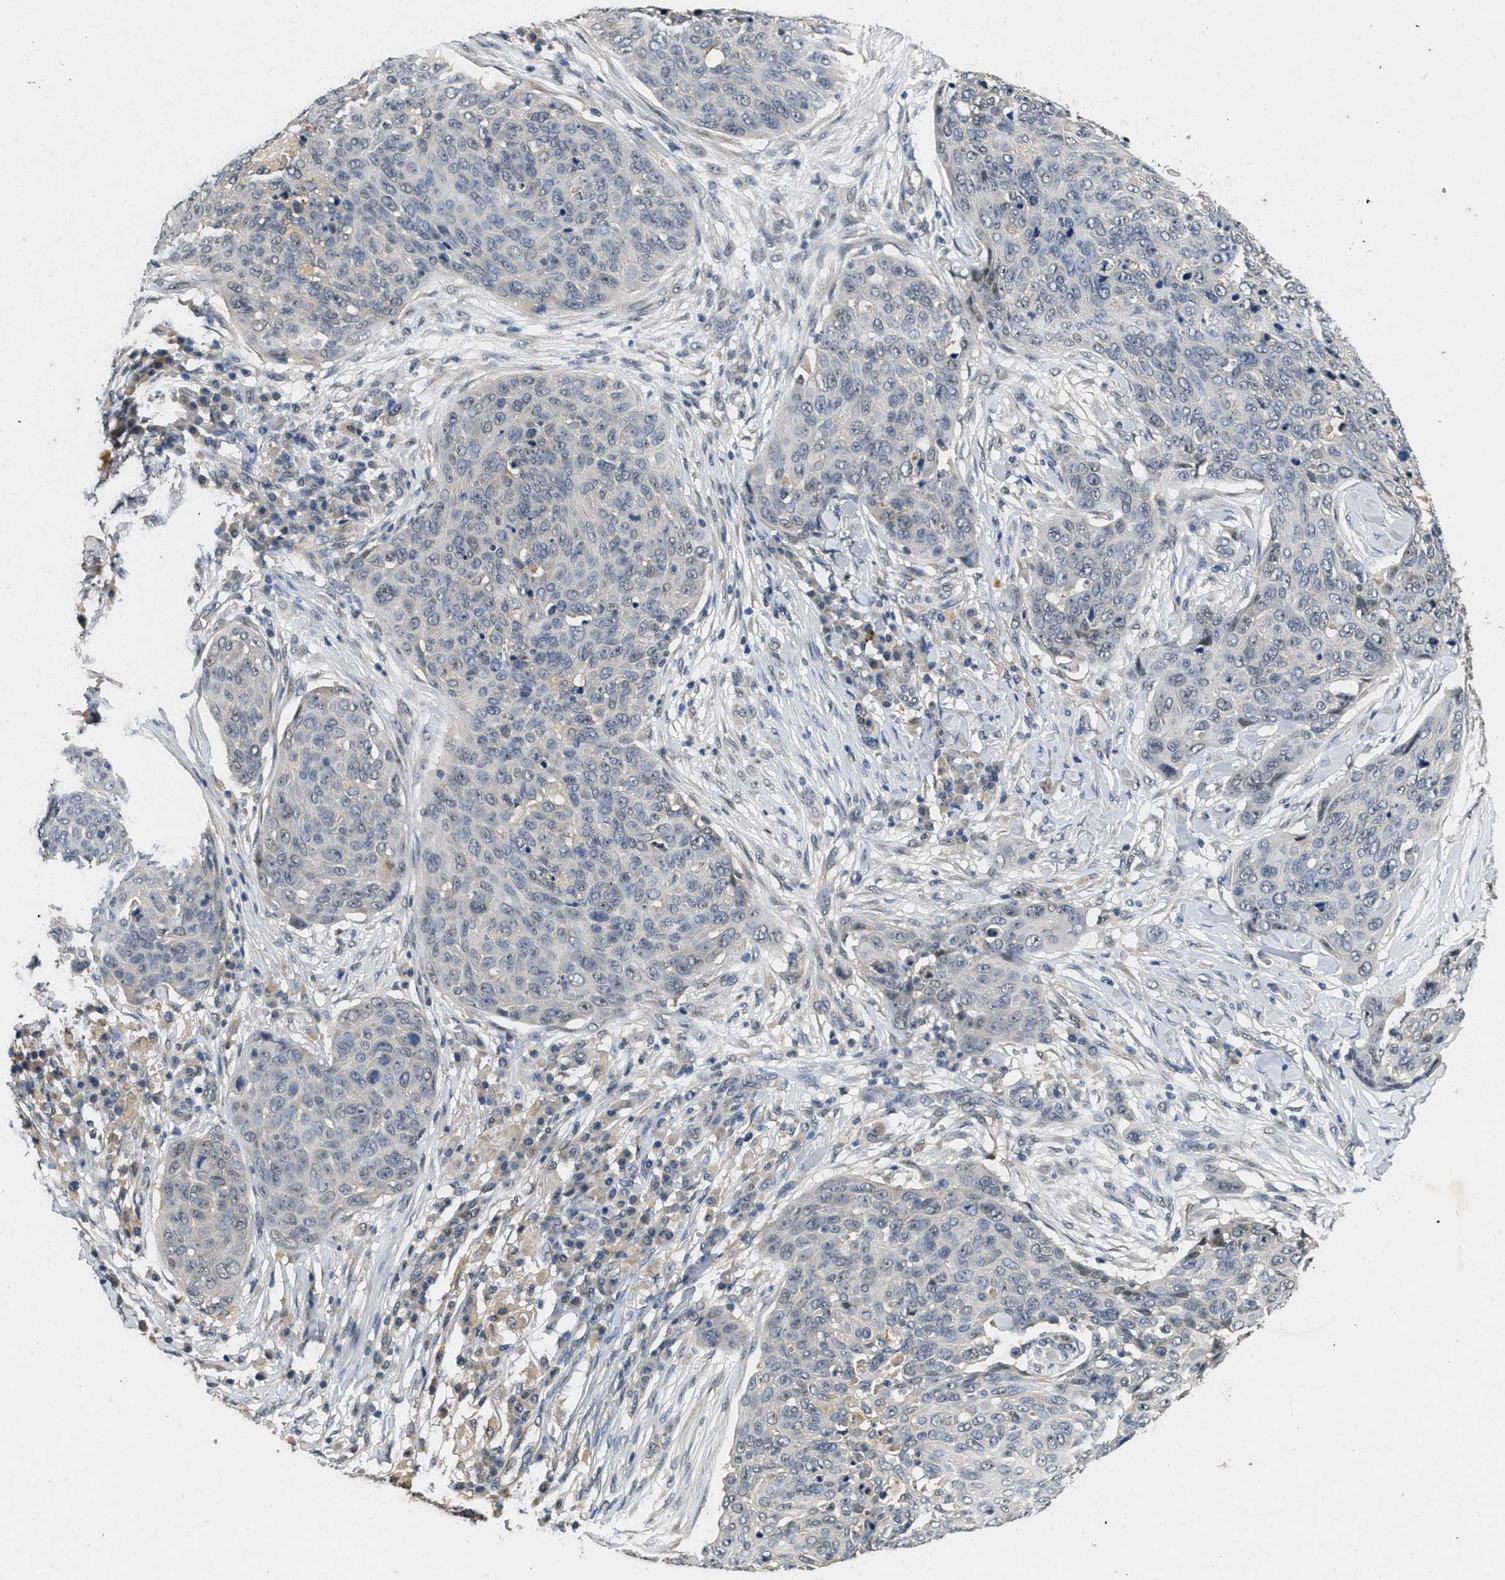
{"staining": {"intensity": "negative", "quantity": "none", "location": "none"}, "tissue": "skin cancer", "cell_type": "Tumor cells", "image_type": "cancer", "snomed": [{"axis": "morphology", "description": "Squamous cell carcinoma in situ, NOS"}, {"axis": "morphology", "description": "Squamous cell carcinoma, NOS"}, {"axis": "topography", "description": "Skin"}], "caption": "Immunohistochemistry (IHC) photomicrograph of squamous cell carcinoma in situ (skin) stained for a protein (brown), which reveals no positivity in tumor cells. (DAB (3,3'-diaminobenzidine) immunohistochemistry (IHC) with hematoxylin counter stain).", "gene": "PAPOLG", "patient": {"sex": "male", "age": 93}}